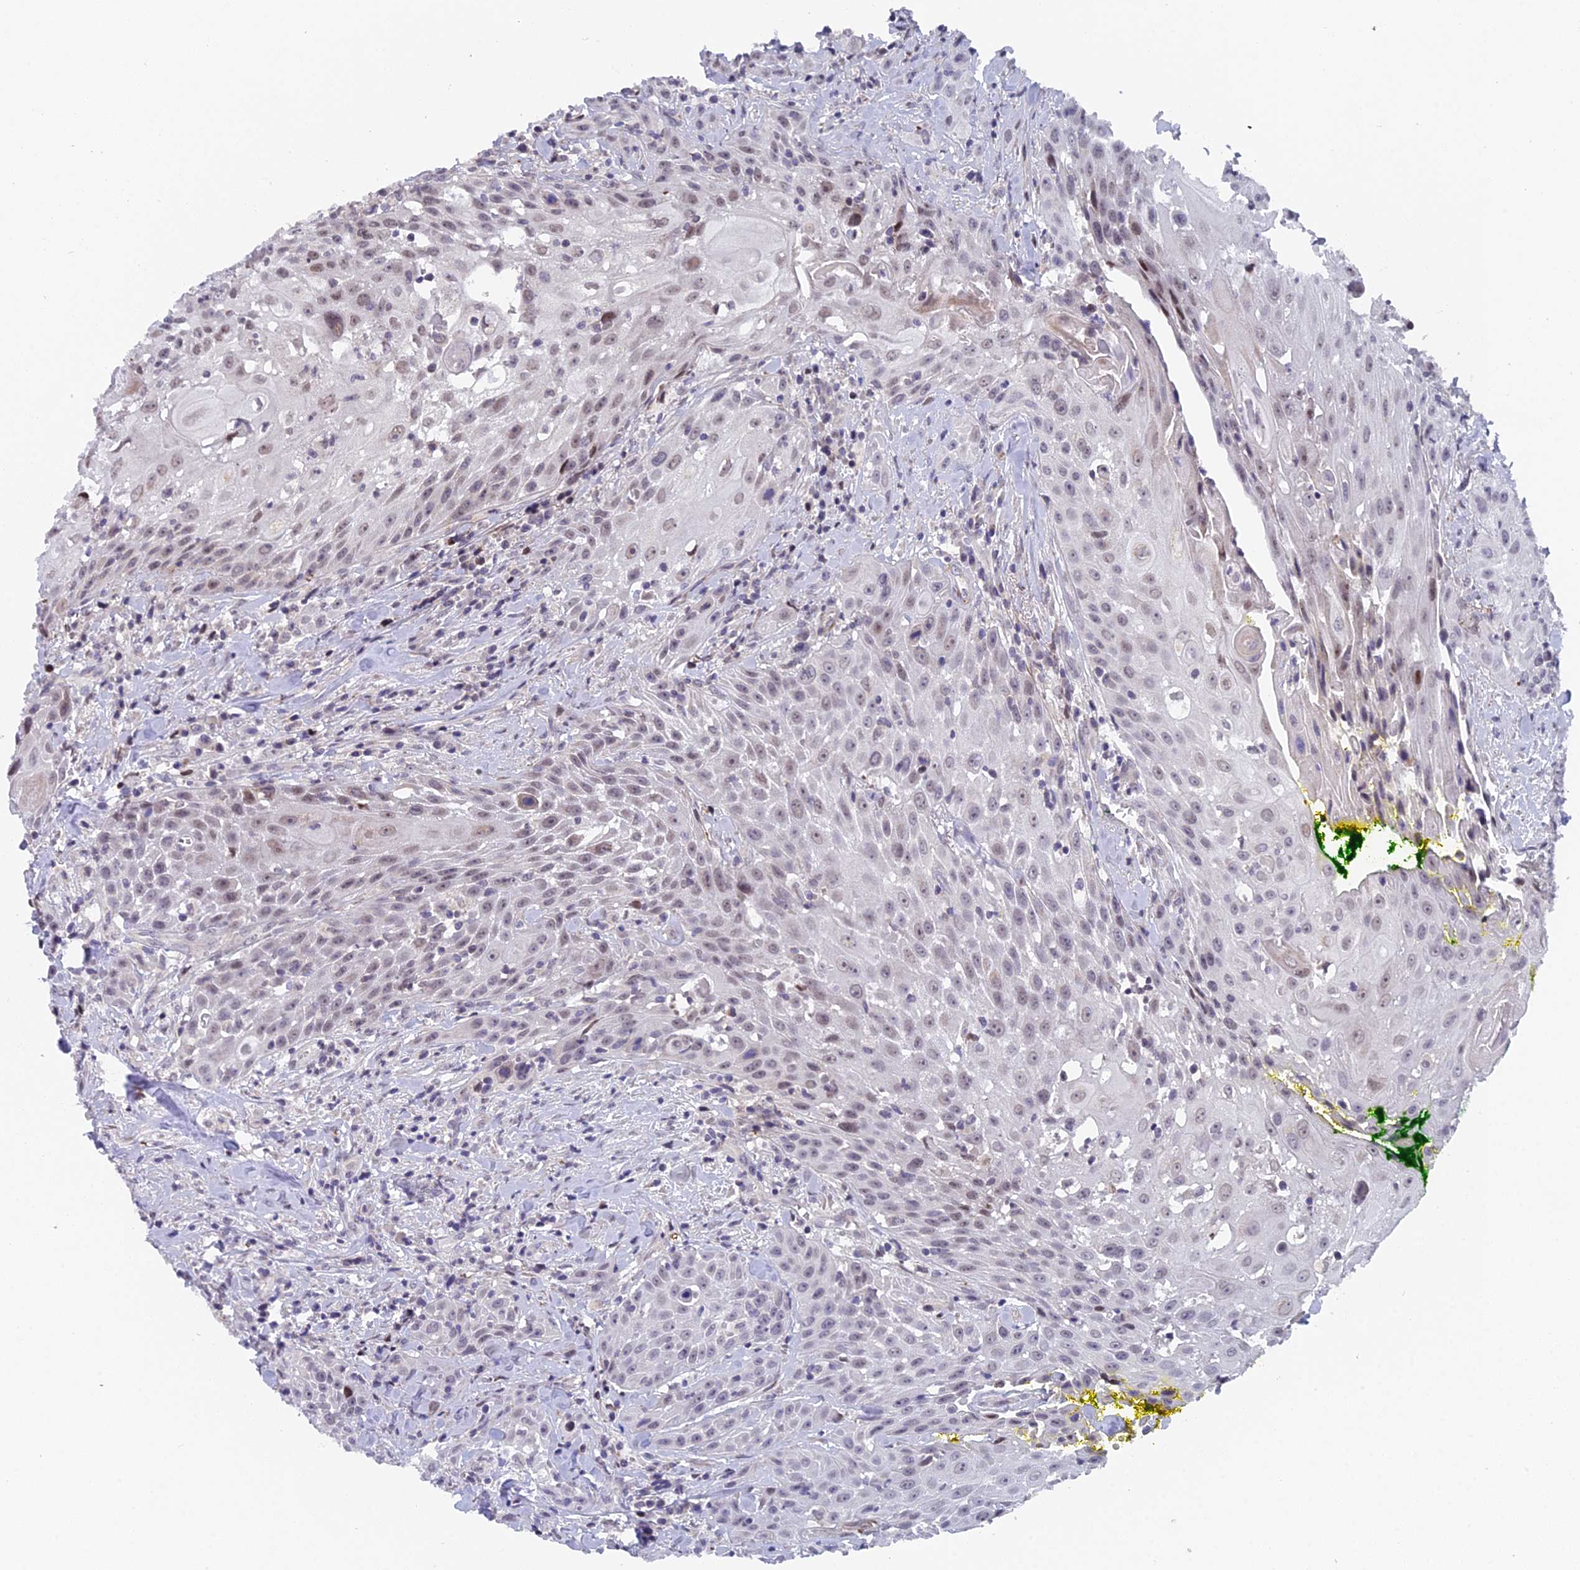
{"staining": {"intensity": "weak", "quantity": "25%-75%", "location": "nuclear"}, "tissue": "head and neck cancer", "cell_type": "Tumor cells", "image_type": "cancer", "snomed": [{"axis": "morphology", "description": "Squamous cell carcinoma, NOS"}, {"axis": "topography", "description": "Oral tissue"}, {"axis": "topography", "description": "Head-Neck"}], "caption": "A brown stain shows weak nuclear staining of a protein in human squamous cell carcinoma (head and neck) tumor cells.", "gene": "XKR9", "patient": {"sex": "female", "age": 82}}